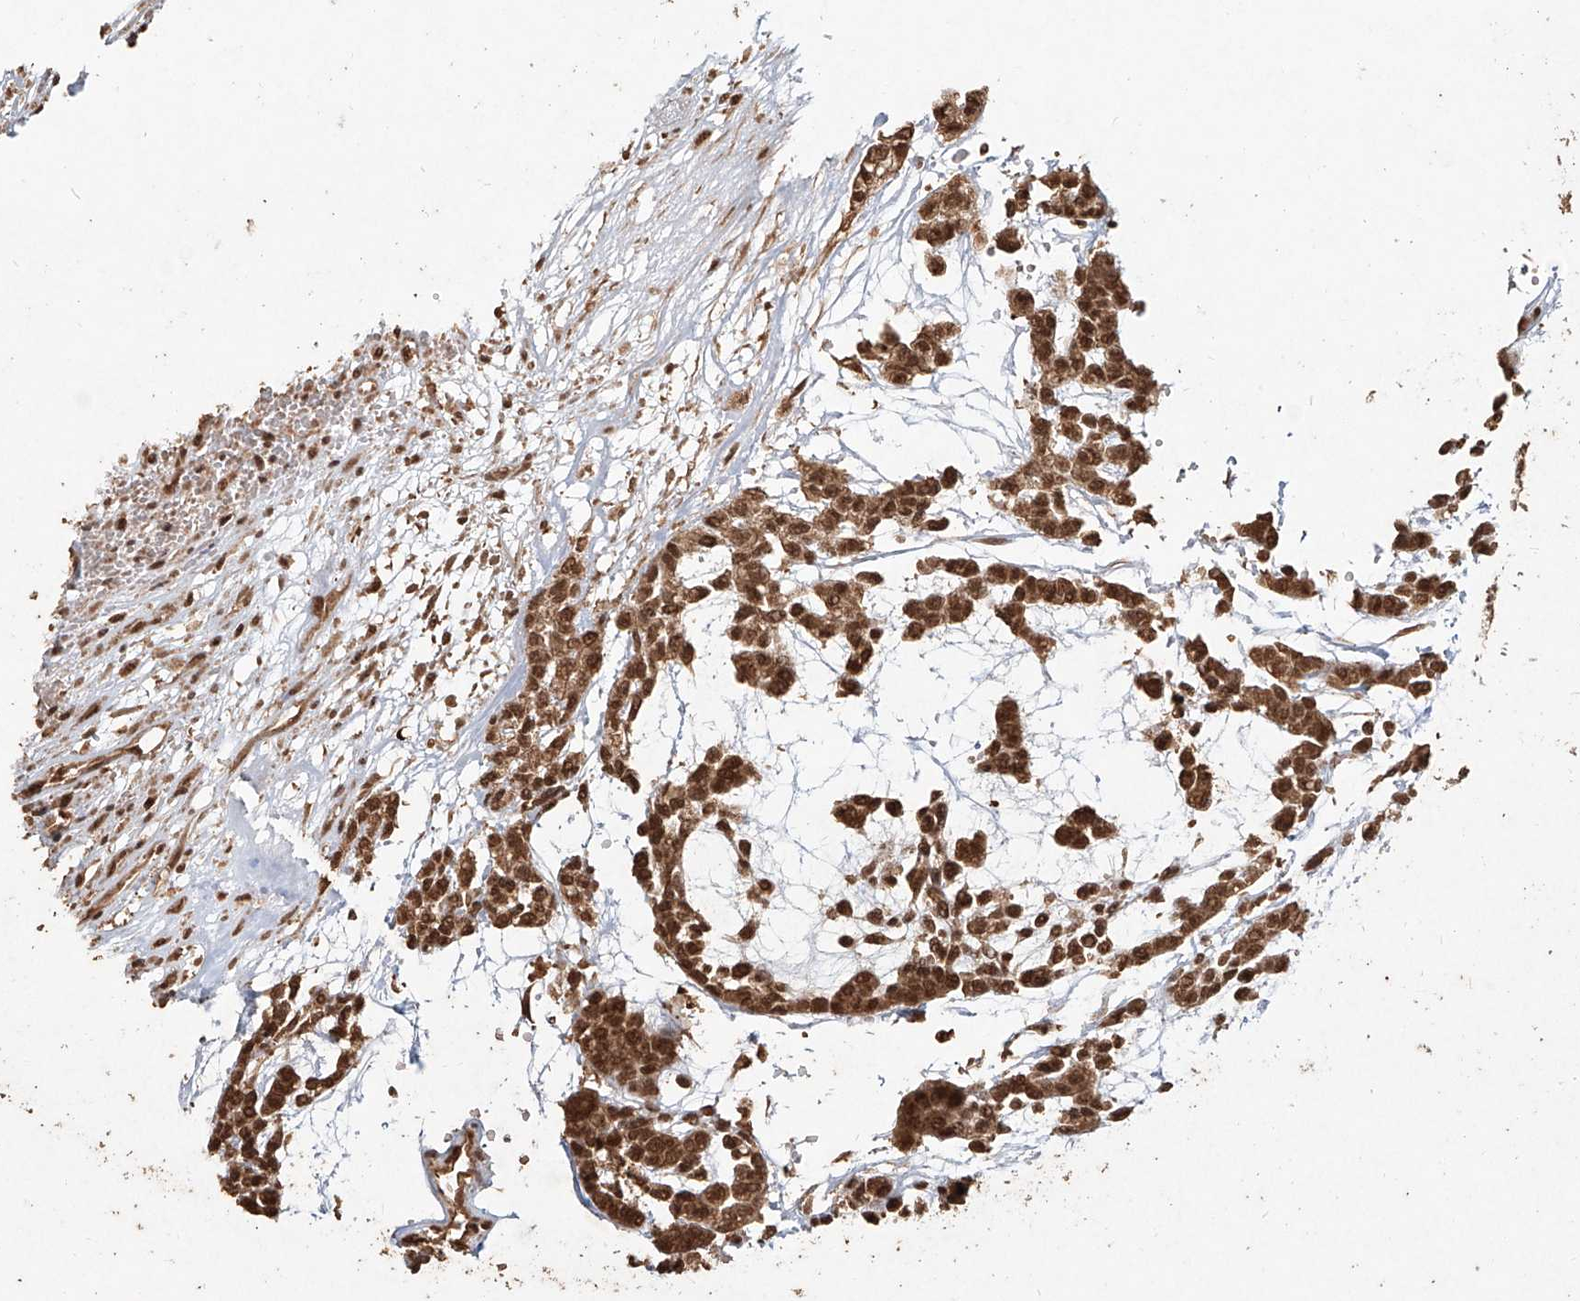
{"staining": {"intensity": "strong", "quantity": ">75%", "location": "cytoplasmic/membranous,nuclear"}, "tissue": "head and neck cancer", "cell_type": "Tumor cells", "image_type": "cancer", "snomed": [{"axis": "morphology", "description": "Adenocarcinoma, NOS"}, {"axis": "morphology", "description": "Adenoma, NOS"}, {"axis": "topography", "description": "Head-Neck"}], "caption": "Adenoma (head and neck) was stained to show a protein in brown. There is high levels of strong cytoplasmic/membranous and nuclear positivity in approximately >75% of tumor cells. (DAB IHC, brown staining for protein, blue staining for nuclei).", "gene": "UBE2K", "patient": {"sex": "female", "age": 55}}